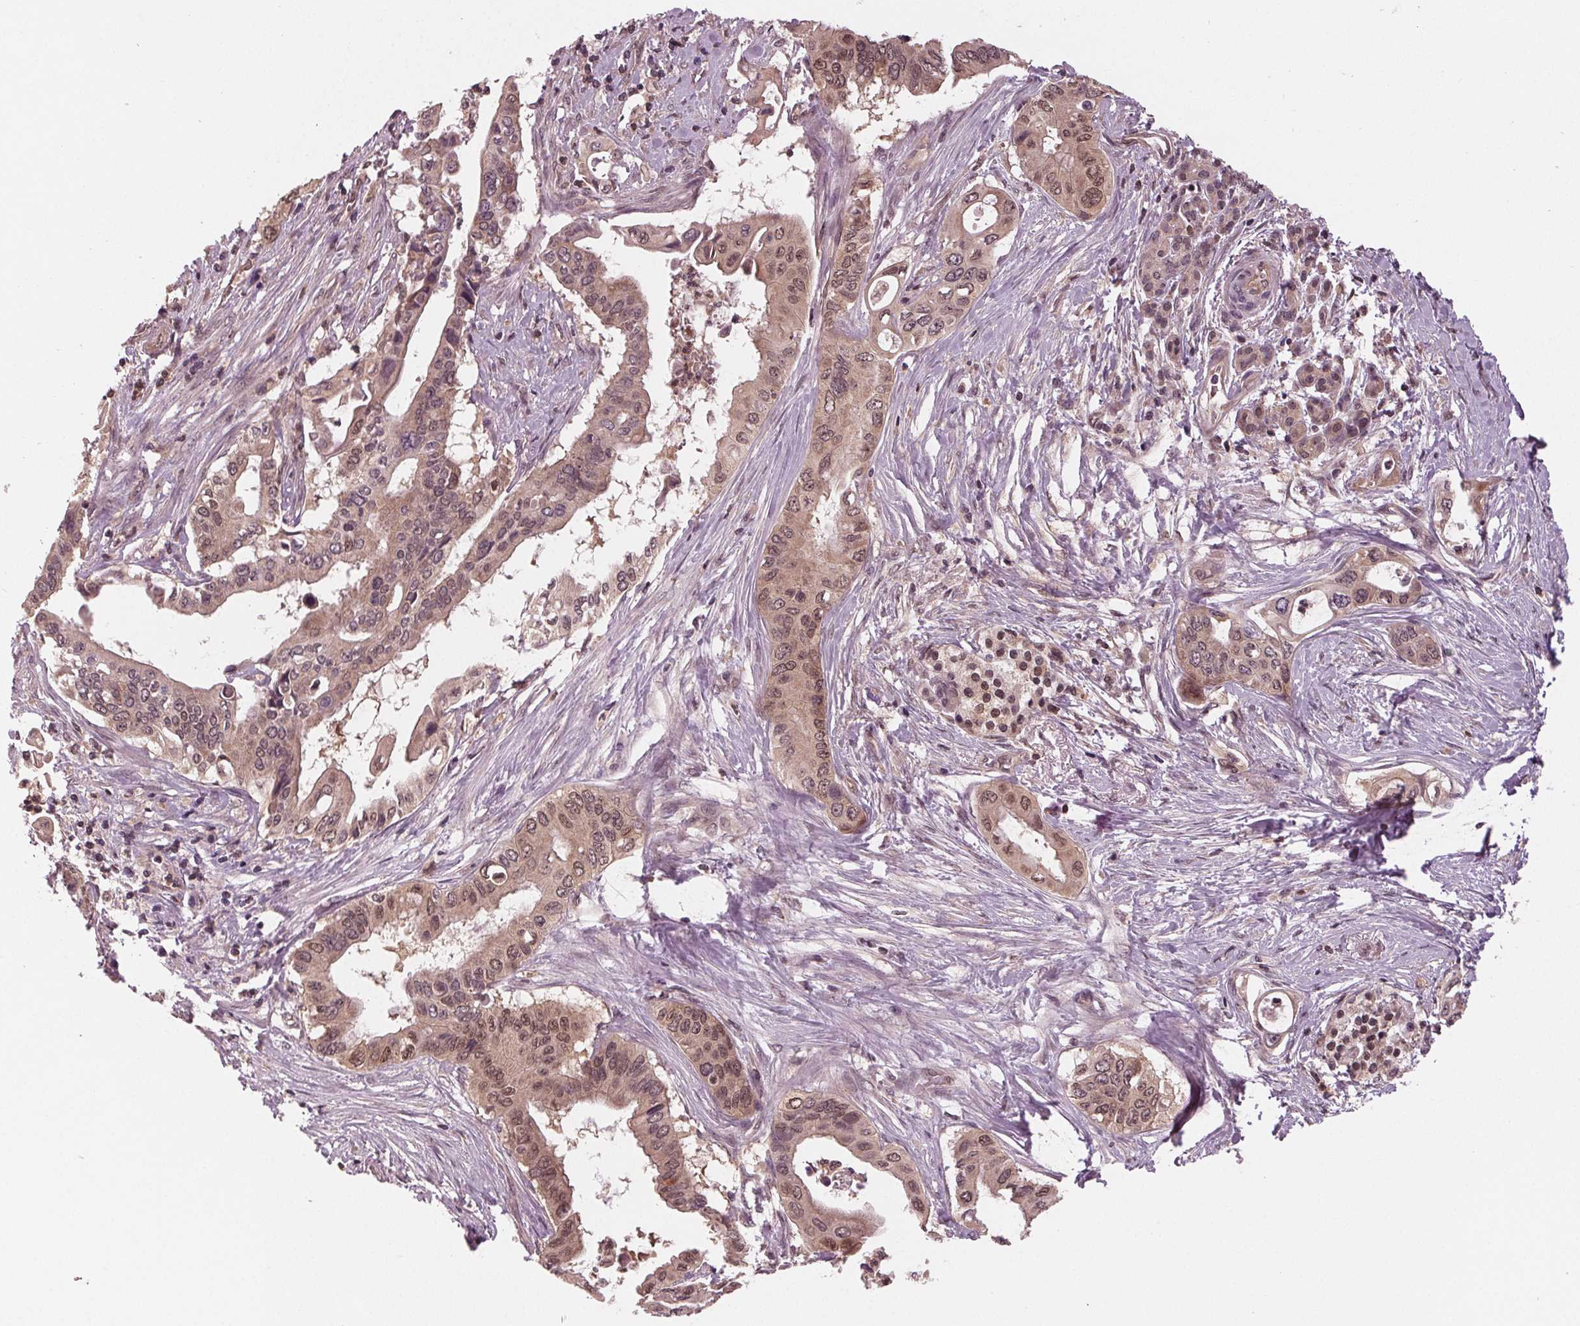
{"staining": {"intensity": "weak", "quantity": ">75%", "location": "cytoplasmic/membranous,nuclear"}, "tissue": "pancreatic cancer", "cell_type": "Tumor cells", "image_type": "cancer", "snomed": [{"axis": "morphology", "description": "Adenocarcinoma, NOS"}, {"axis": "topography", "description": "Pancreas"}], "caption": "High-magnification brightfield microscopy of pancreatic adenocarcinoma stained with DAB (brown) and counterstained with hematoxylin (blue). tumor cells exhibit weak cytoplasmic/membranous and nuclear staining is present in about>75% of cells. Ihc stains the protein in brown and the nuclei are stained blue.", "gene": "STAT3", "patient": {"sex": "female", "age": 77}}